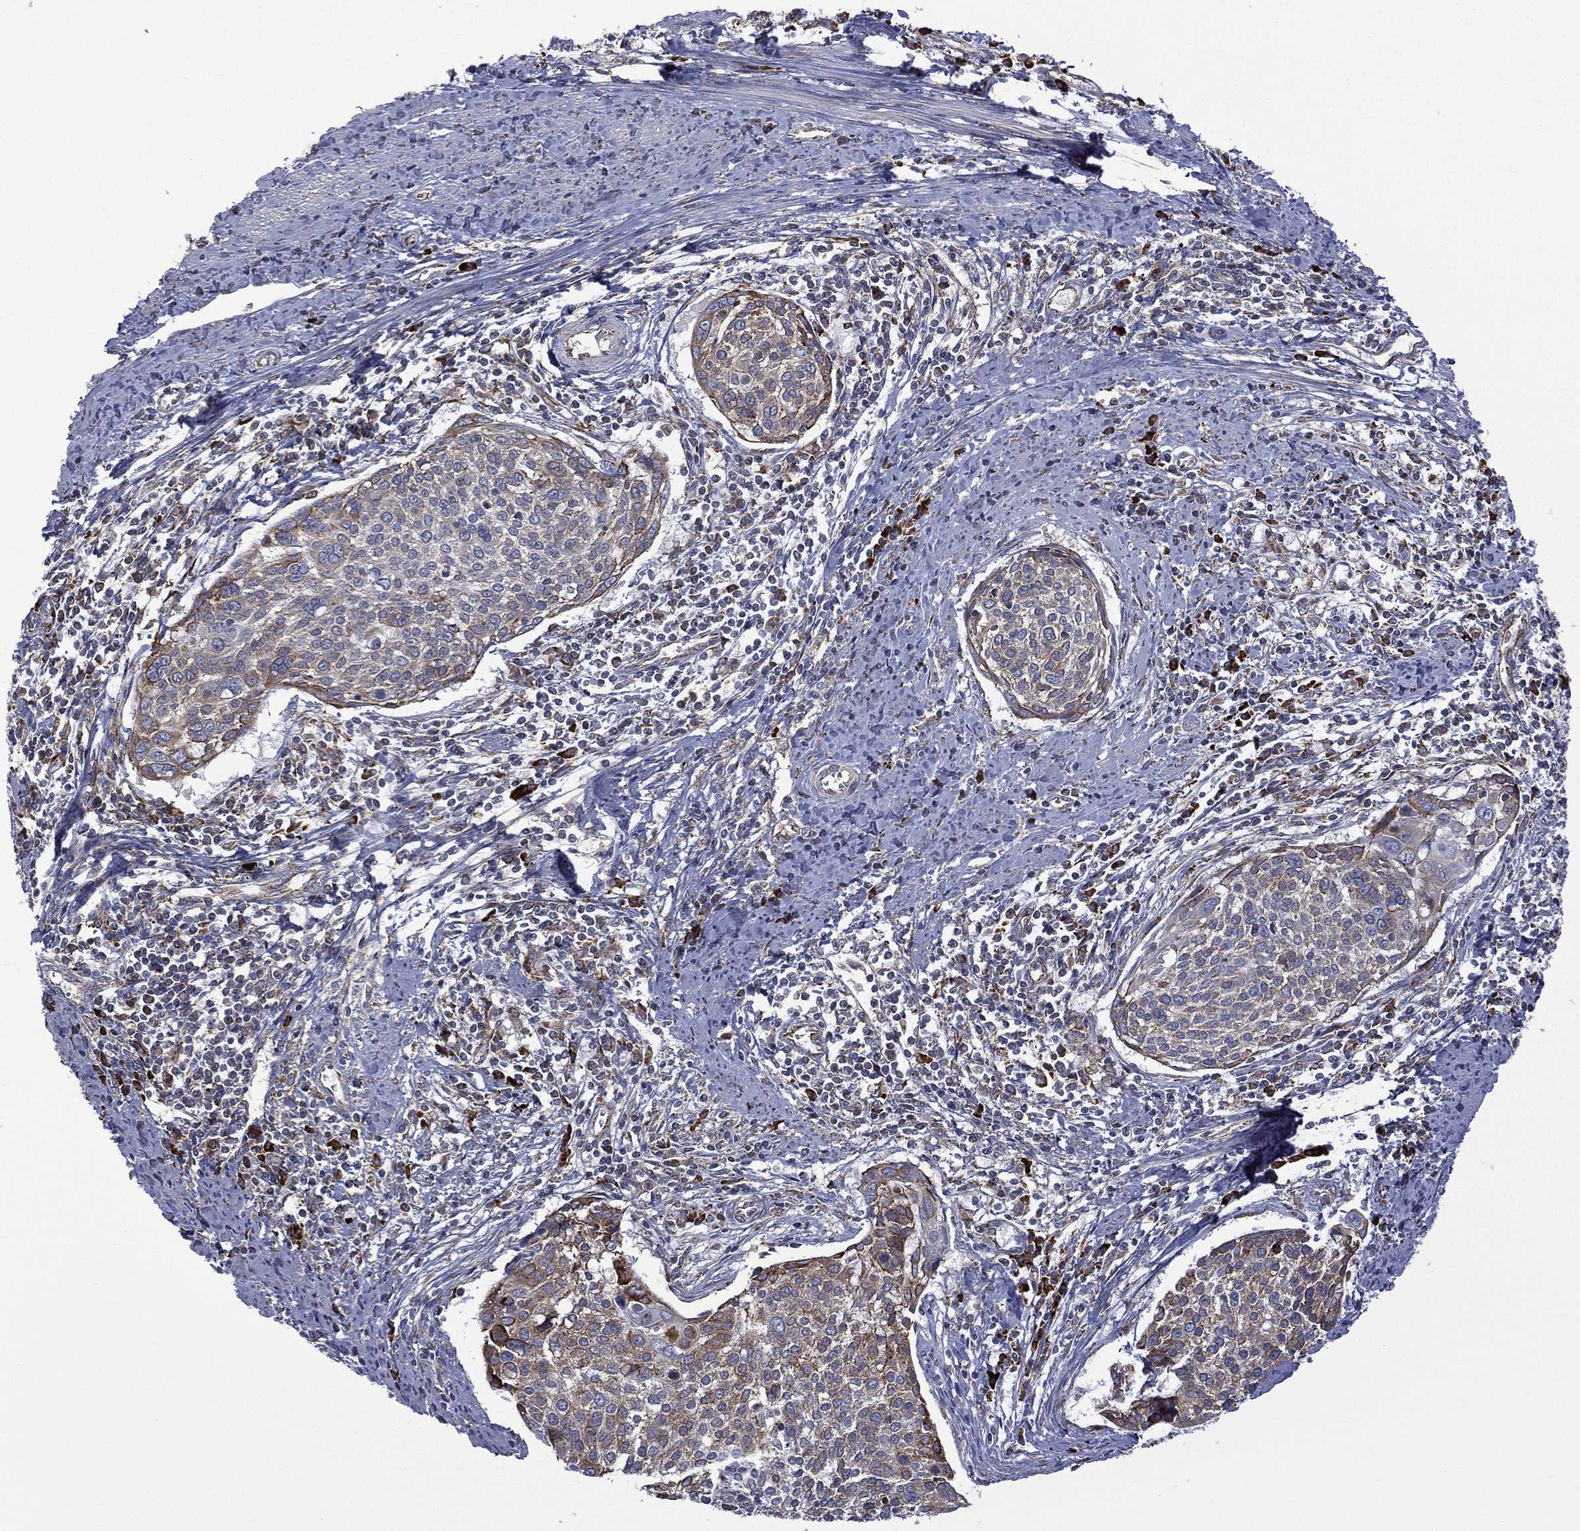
{"staining": {"intensity": "moderate", "quantity": "25%-75%", "location": "cytoplasmic/membranous"}, "tissue": "cervical cancer", "cell_type": "Tumor cells", "image_type": "cancer", "snomed": [{"axis": "morphology", "description": "Squamous cell carcinoma, NOS"}, {"axis": "topography", "description": "Cervix"}], "caption": "This is a micrograph of IHC staining of squamous cell carcinoma (cervical), which shows moderate expression in the cytoplasmic/membranous of tumor cells.", "gene": "C20orf96", "patient": {"sex": "female", "age": 39}}